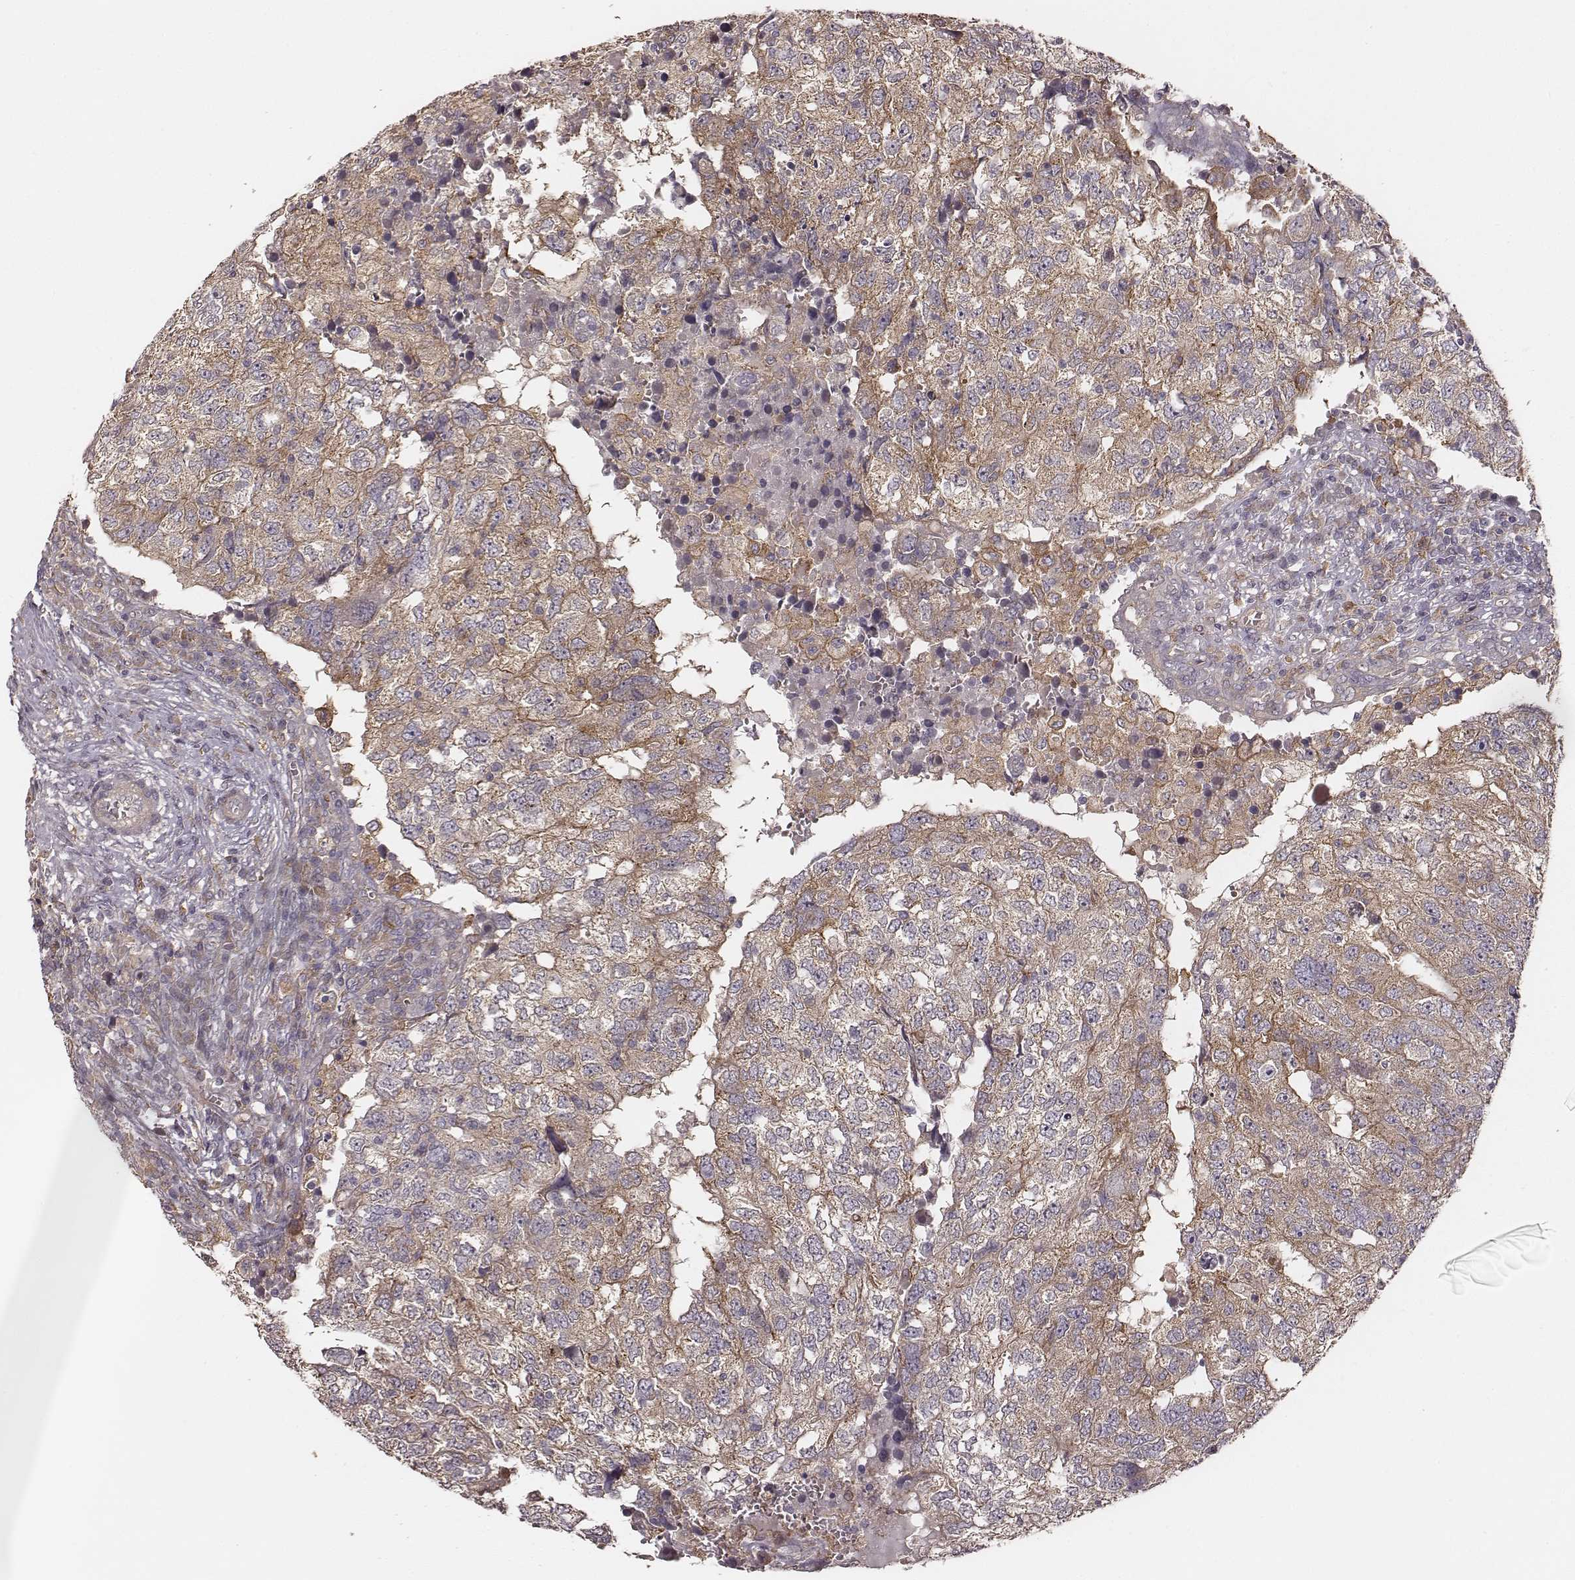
{"staining": {"intensity": "weak", "quantity": ">75%", "location": "cytoplasmic/membranous"}, "tissue": "breast cancer", "cell_type": "Tumor cells", "image_type": "cancer", "snomed": [{"axis": "morphology", "description": "Duct carcinoma"}, {"axis": "topography", "description": "Breast"}], "caption": "Immunohistochemical staining of breast cancer exhibits low levels of weak cytoplasmic/membranous positivity in approximately >75% of tumor cells.", "gene": "VPS26A", "patient": {"sex": "female", "age": 30}}